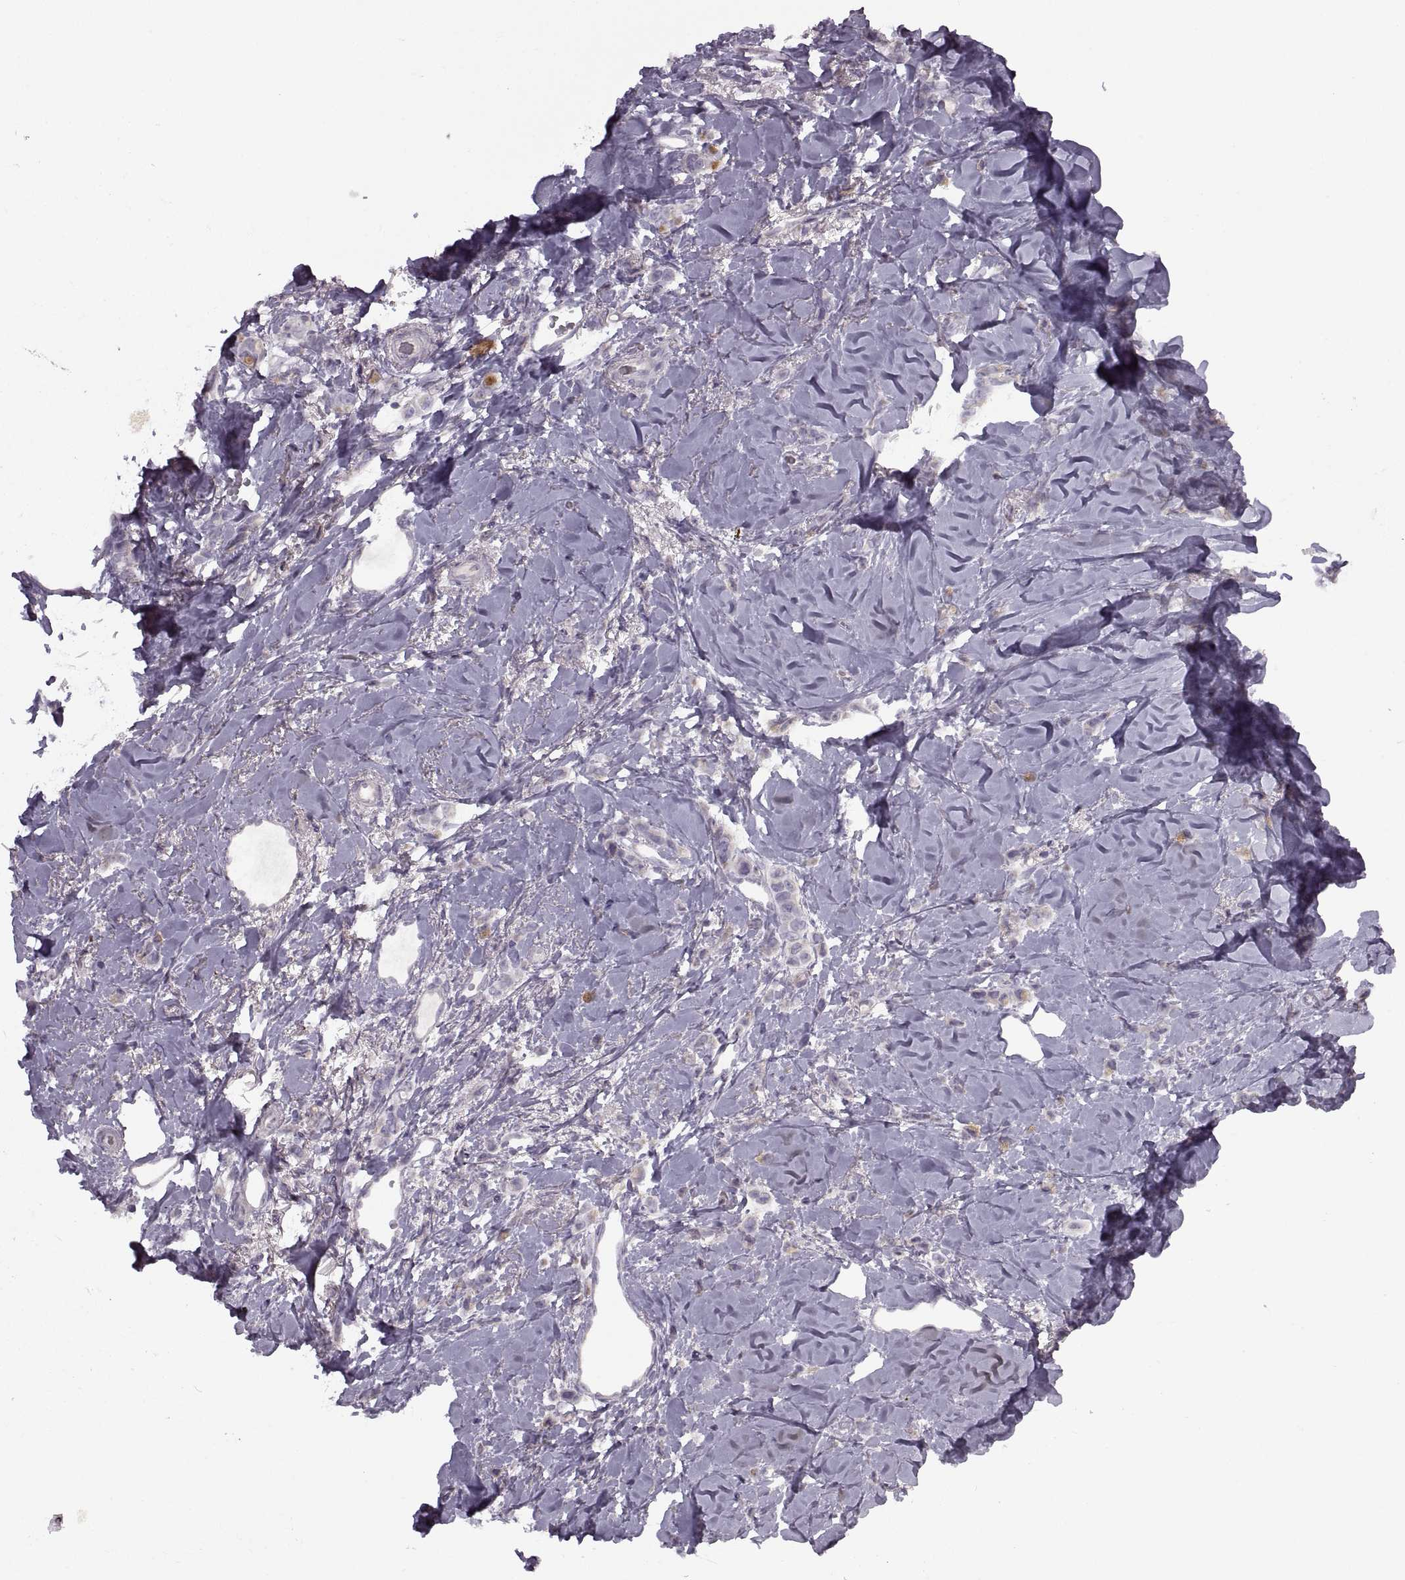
{"staining": {"intensity": "negative", "quantity": "none", "location": "none"}, "tissue": "breast cancer", "cell_type": "Tumor cells", "image_type": "cancer", "snomed": [{"axis": "morphology", "description": "Lobular carcinoma"}, {"axis": "topography", "description": "Breast"}], "caption": "Immunohistochemistry histopathology image of neoplastic tissue: human breast cancer (lobular carcinoma) stained with DAB (3,3'-diaminobenzidine) exhibits no significant protein expression in tumor cells.", "gene": "PIERCE1", "patient": {"sex": "female", "age": 66}}